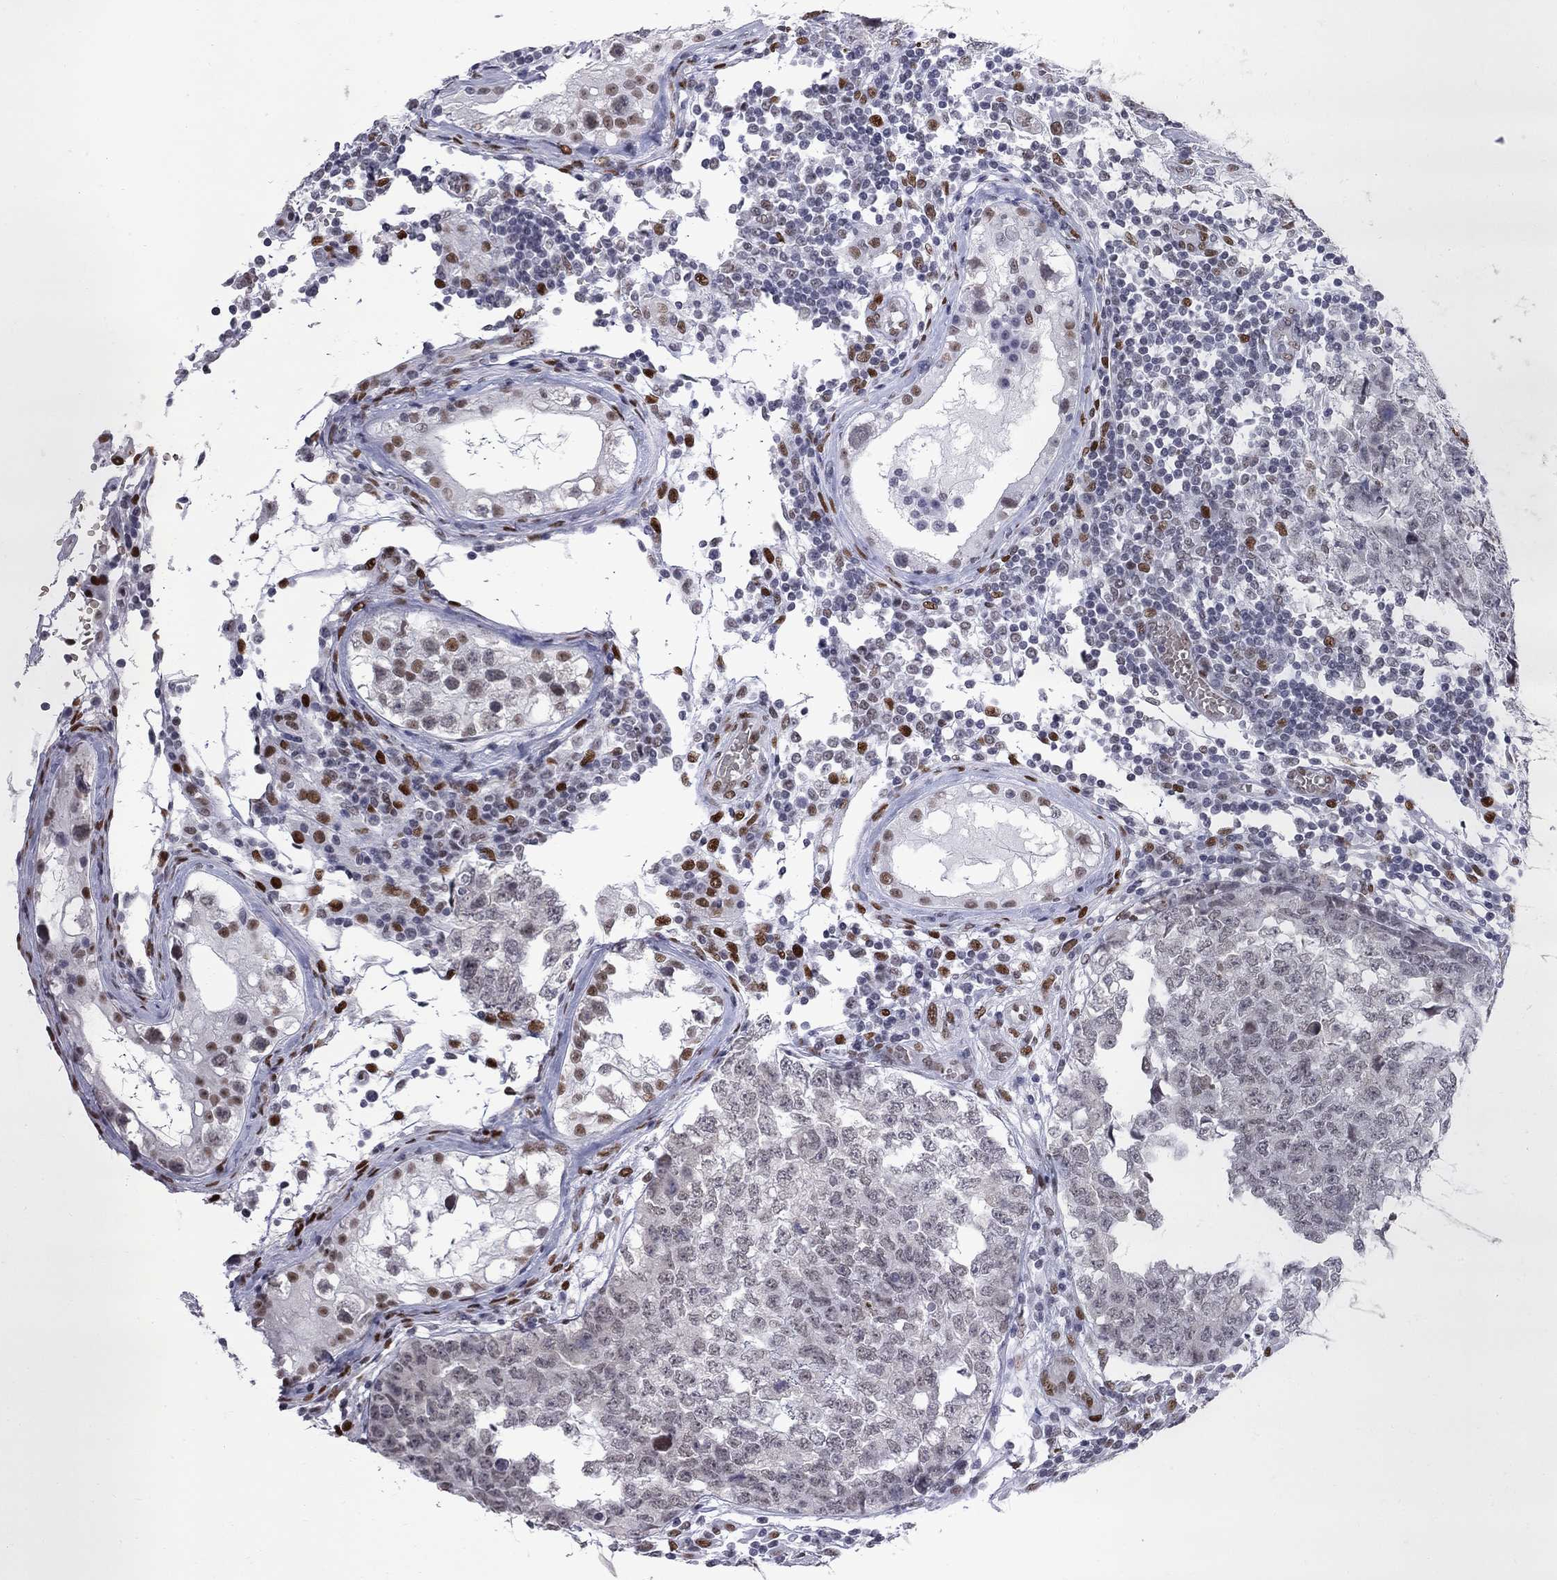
{"staining": {"intensity": "negative", "quantity": "none", "location": "none"}, "tissue": "testis cancer", "cell_type": "Tumor cells", "image_type": "cancer", "snomed": [{"axis": "morphology", "description": "Carcinoma, Embryonal, NOS"}, {"axis": "topography", "description": "Testis"}], "caption": "There is no significant staining in tumor cells of testis cancer (embryonal carcinoma). (DAB immunohistochemistry with hematoxylin counter stain).", "gene": "ZBTB47", "patient": {"sex": "male", "age": 23}}